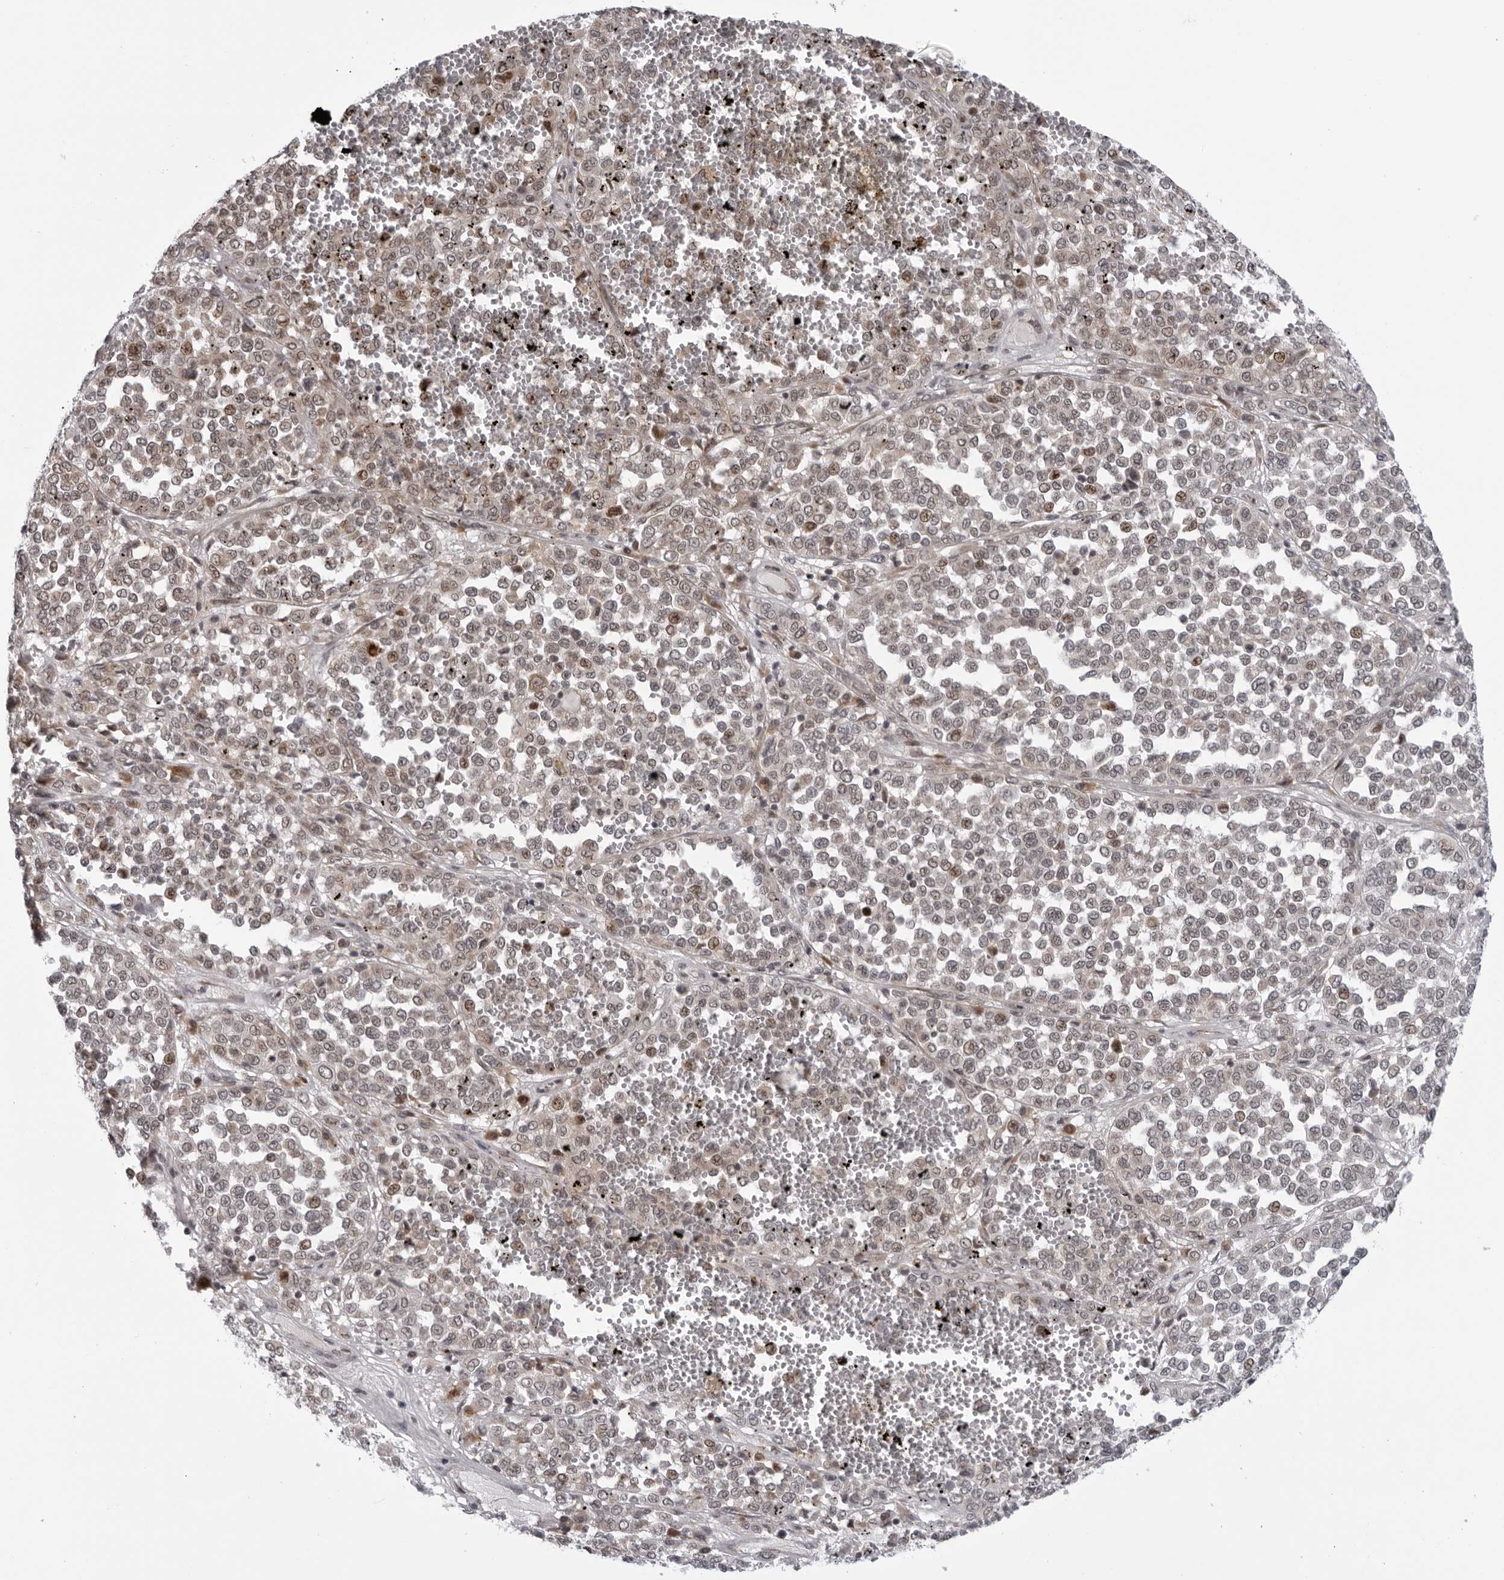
{"staining": {"intensity": "weak", "quantity": "25%-75%", "location": "nuclear"}, "tissue": "melanoma", "cell_type": "Tumor cells", "image_type": "cancer", "snomed": [{"axis": "morphology", "description": "Malignant melanoma, Metastatic site"}, {"axis": "topography", "description": "Pancreas"}], "caption": "Weak nuclear positivity is seen in approximately 25%-75% of tumor cells in melanoma. (DAB (3,3'-diaminobenzidine) = brown stain, brightfield microscopy at high magnification).", "gene": "GCSAML", "patient": {"sex": "female", "age": 30}}